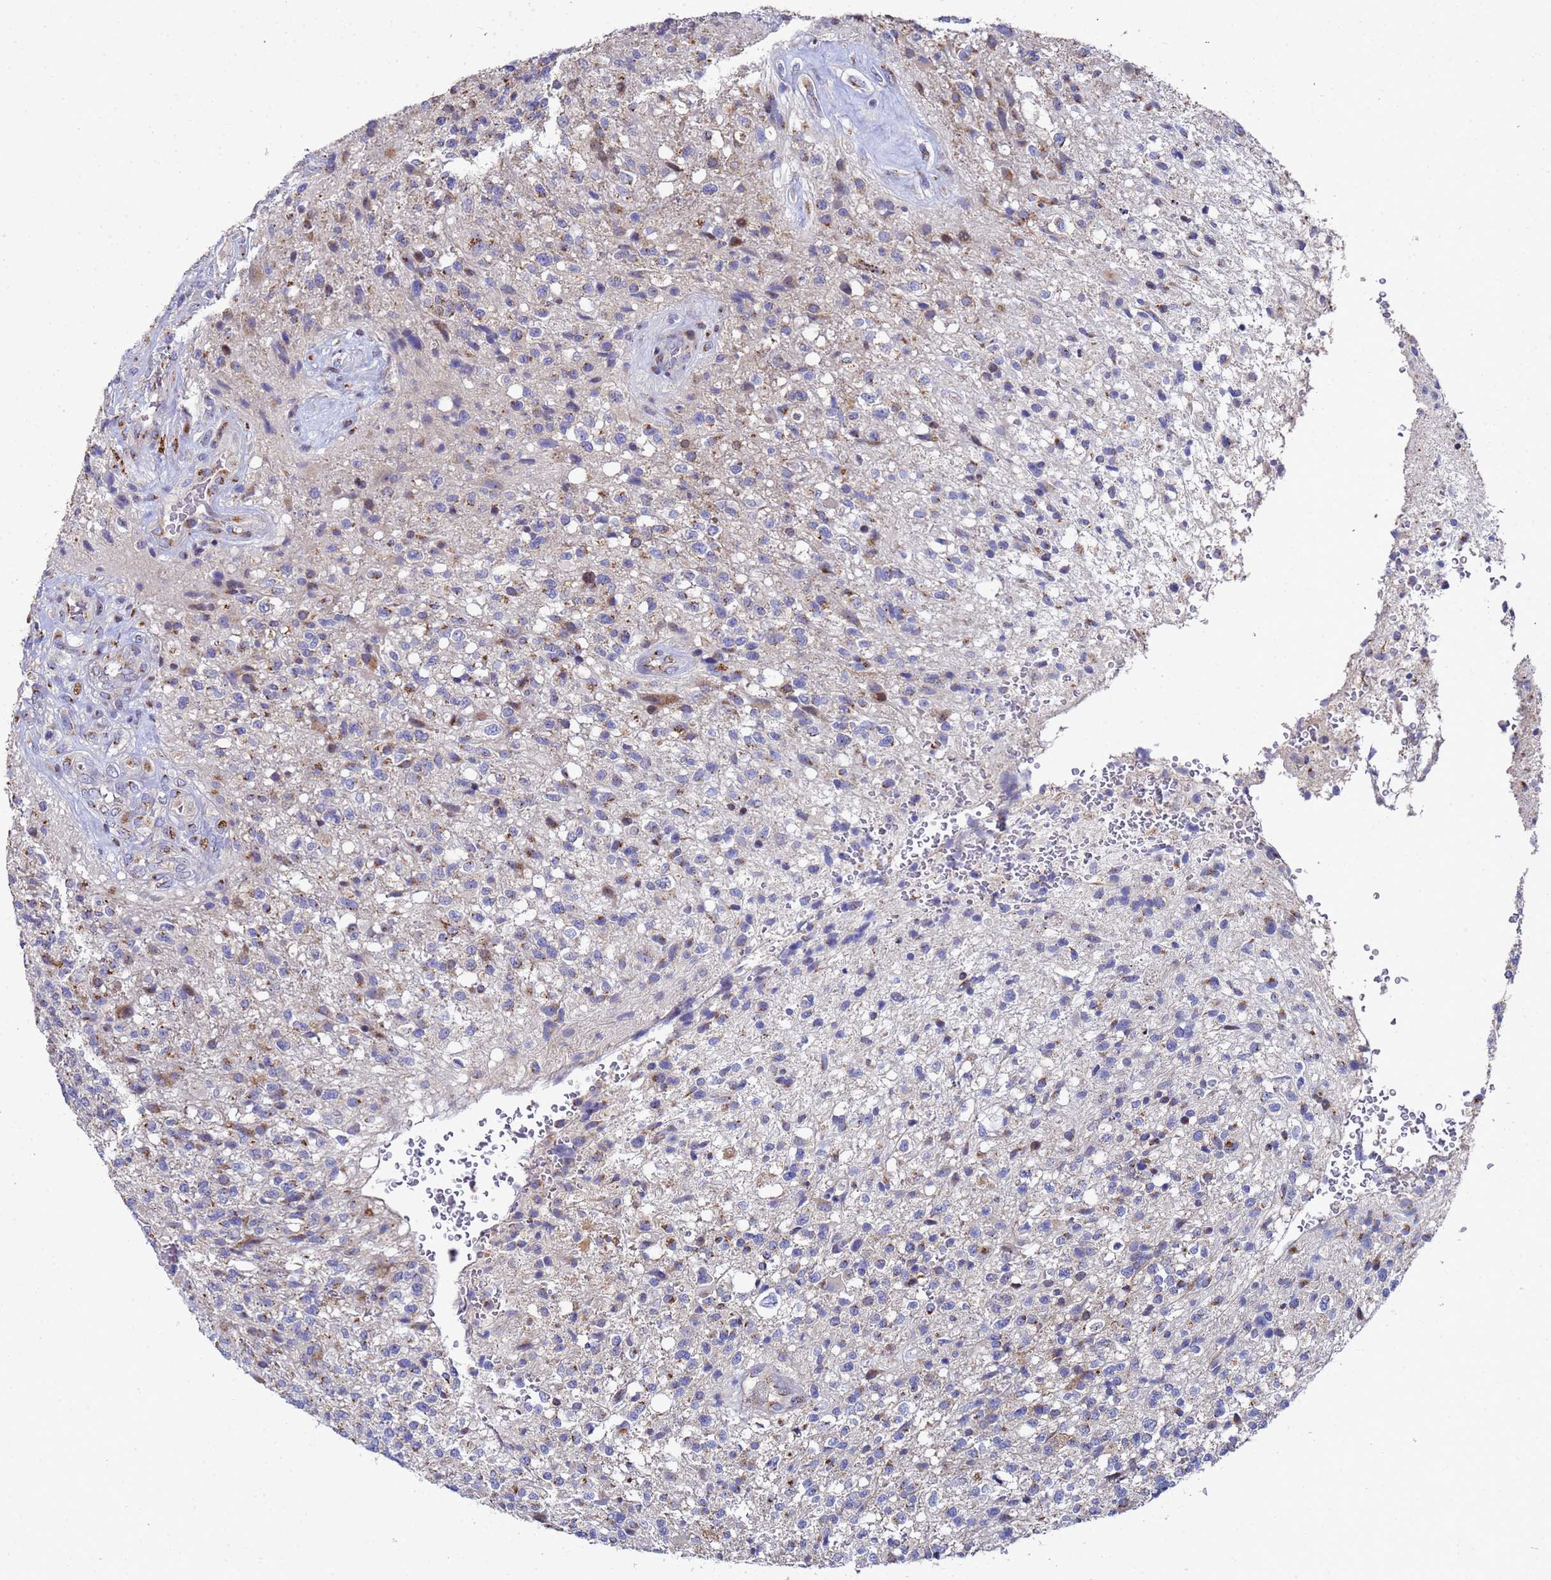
{"staining": {"intensity": "weak", "quantity": "<25%", "location": "cytoplasmic/membranous"}, "tissue": "glioma", "cell_type": "Tumor cells", "image_type": "cancer", "snomed": [{"axis": "morphology", "description": "Glioma, malignant, High grade"}, {"axis": "topography", "description": "Brain"}], "caption": "A histopathology image of malignant high-grade glioma stained for a protein exhibits no brown staining in tumor cells.", "gene": "NSUN6", "patient": {"sex": "male", "age": 56}}